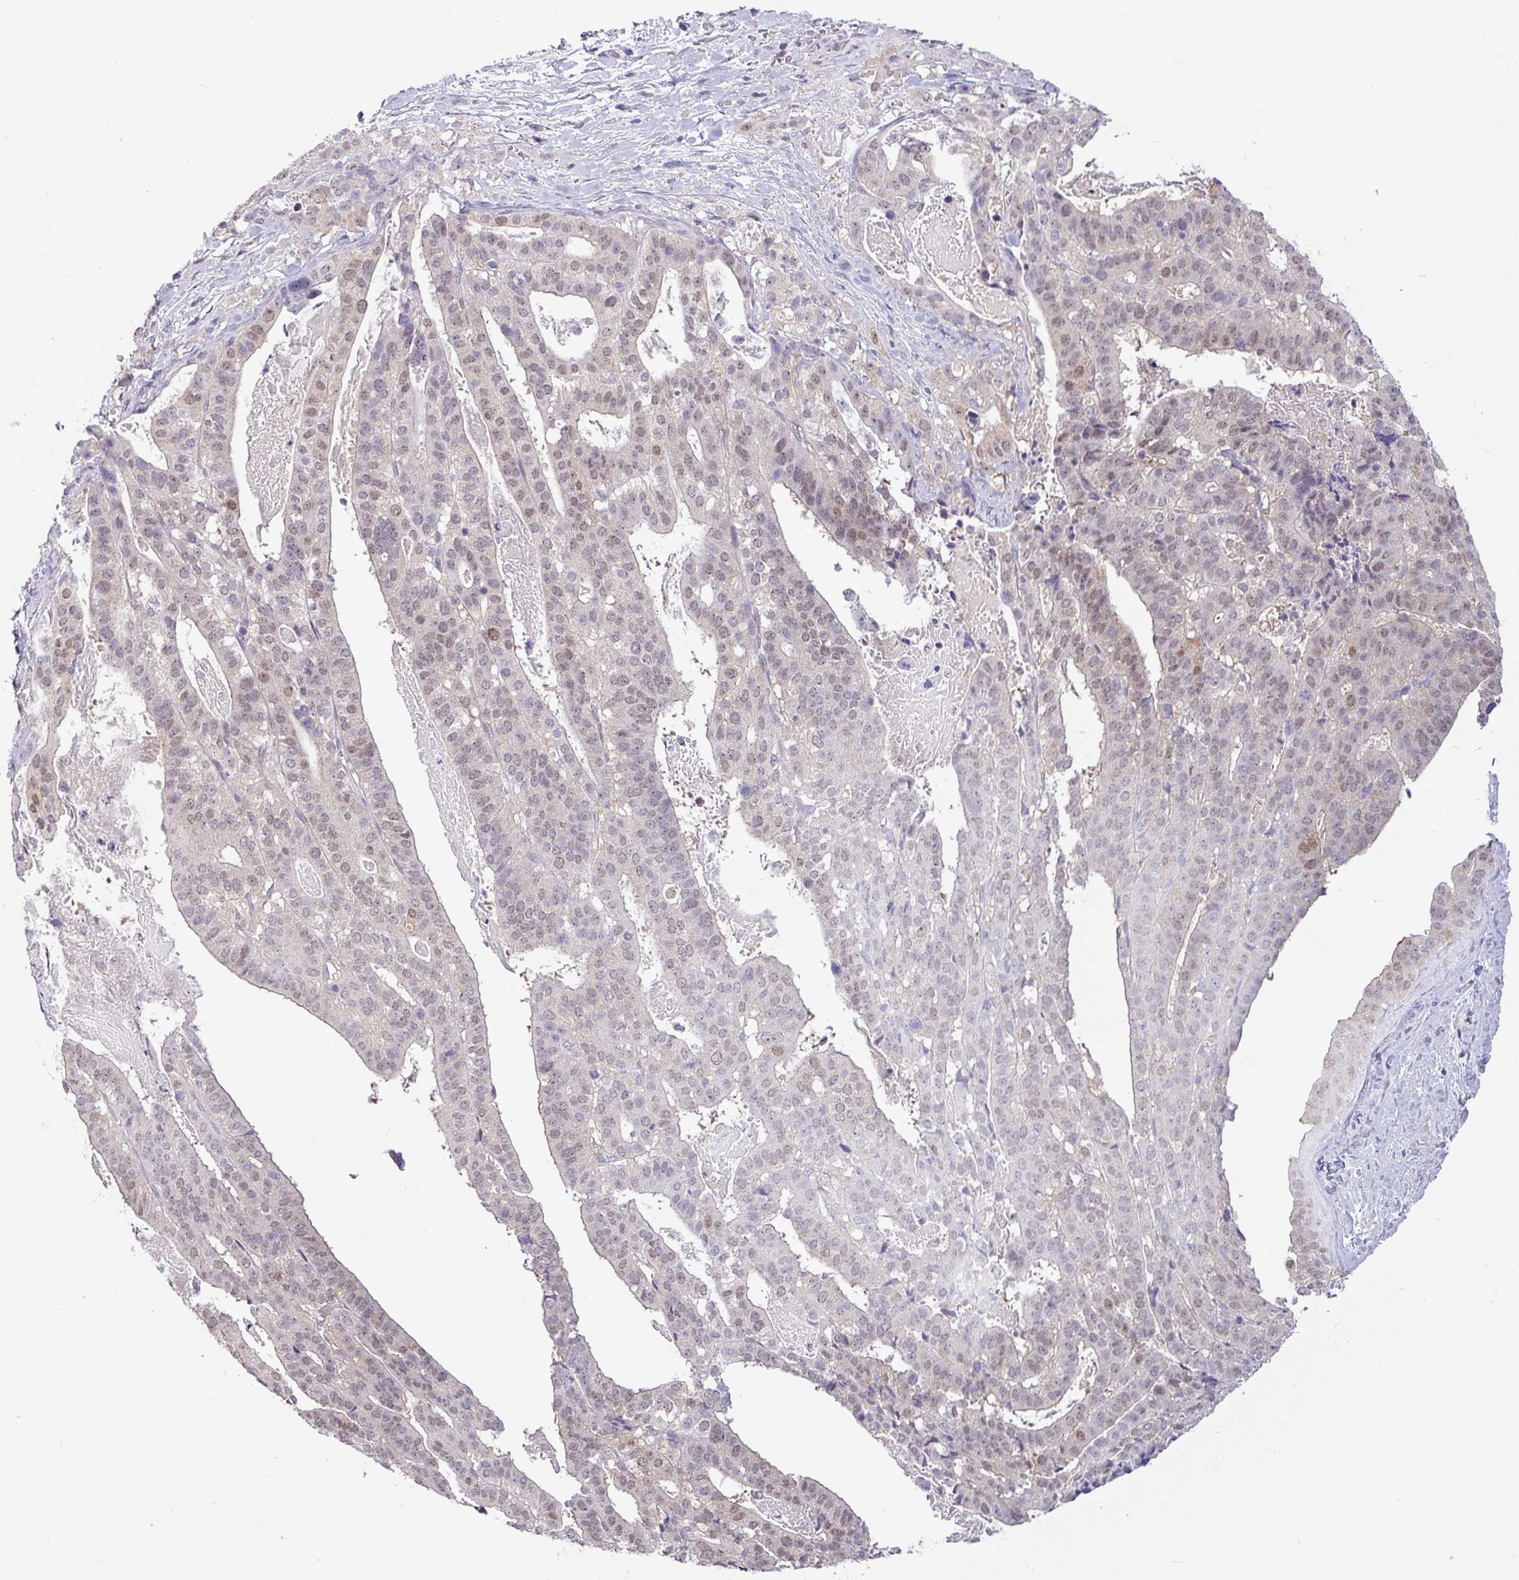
{"staining": {"intensity": "weak", "quantity": "25%-75%", "location": "nuclear"}, "tissue": "stomach cancer", "cell_type": "Tumor cells", "image_type": "cancer", "snomed": [{"axis": "morphology", "description": "Adenocarcinoma, NOS"}, {"axis": "topography", "description": "Stomach"}], "caption": "A brown stain shows weak nuclear expression of a protein in human stomach cancer tumor cells.", "gene": "TTLL12", "patient": {"sex": "male", "age": 48}}